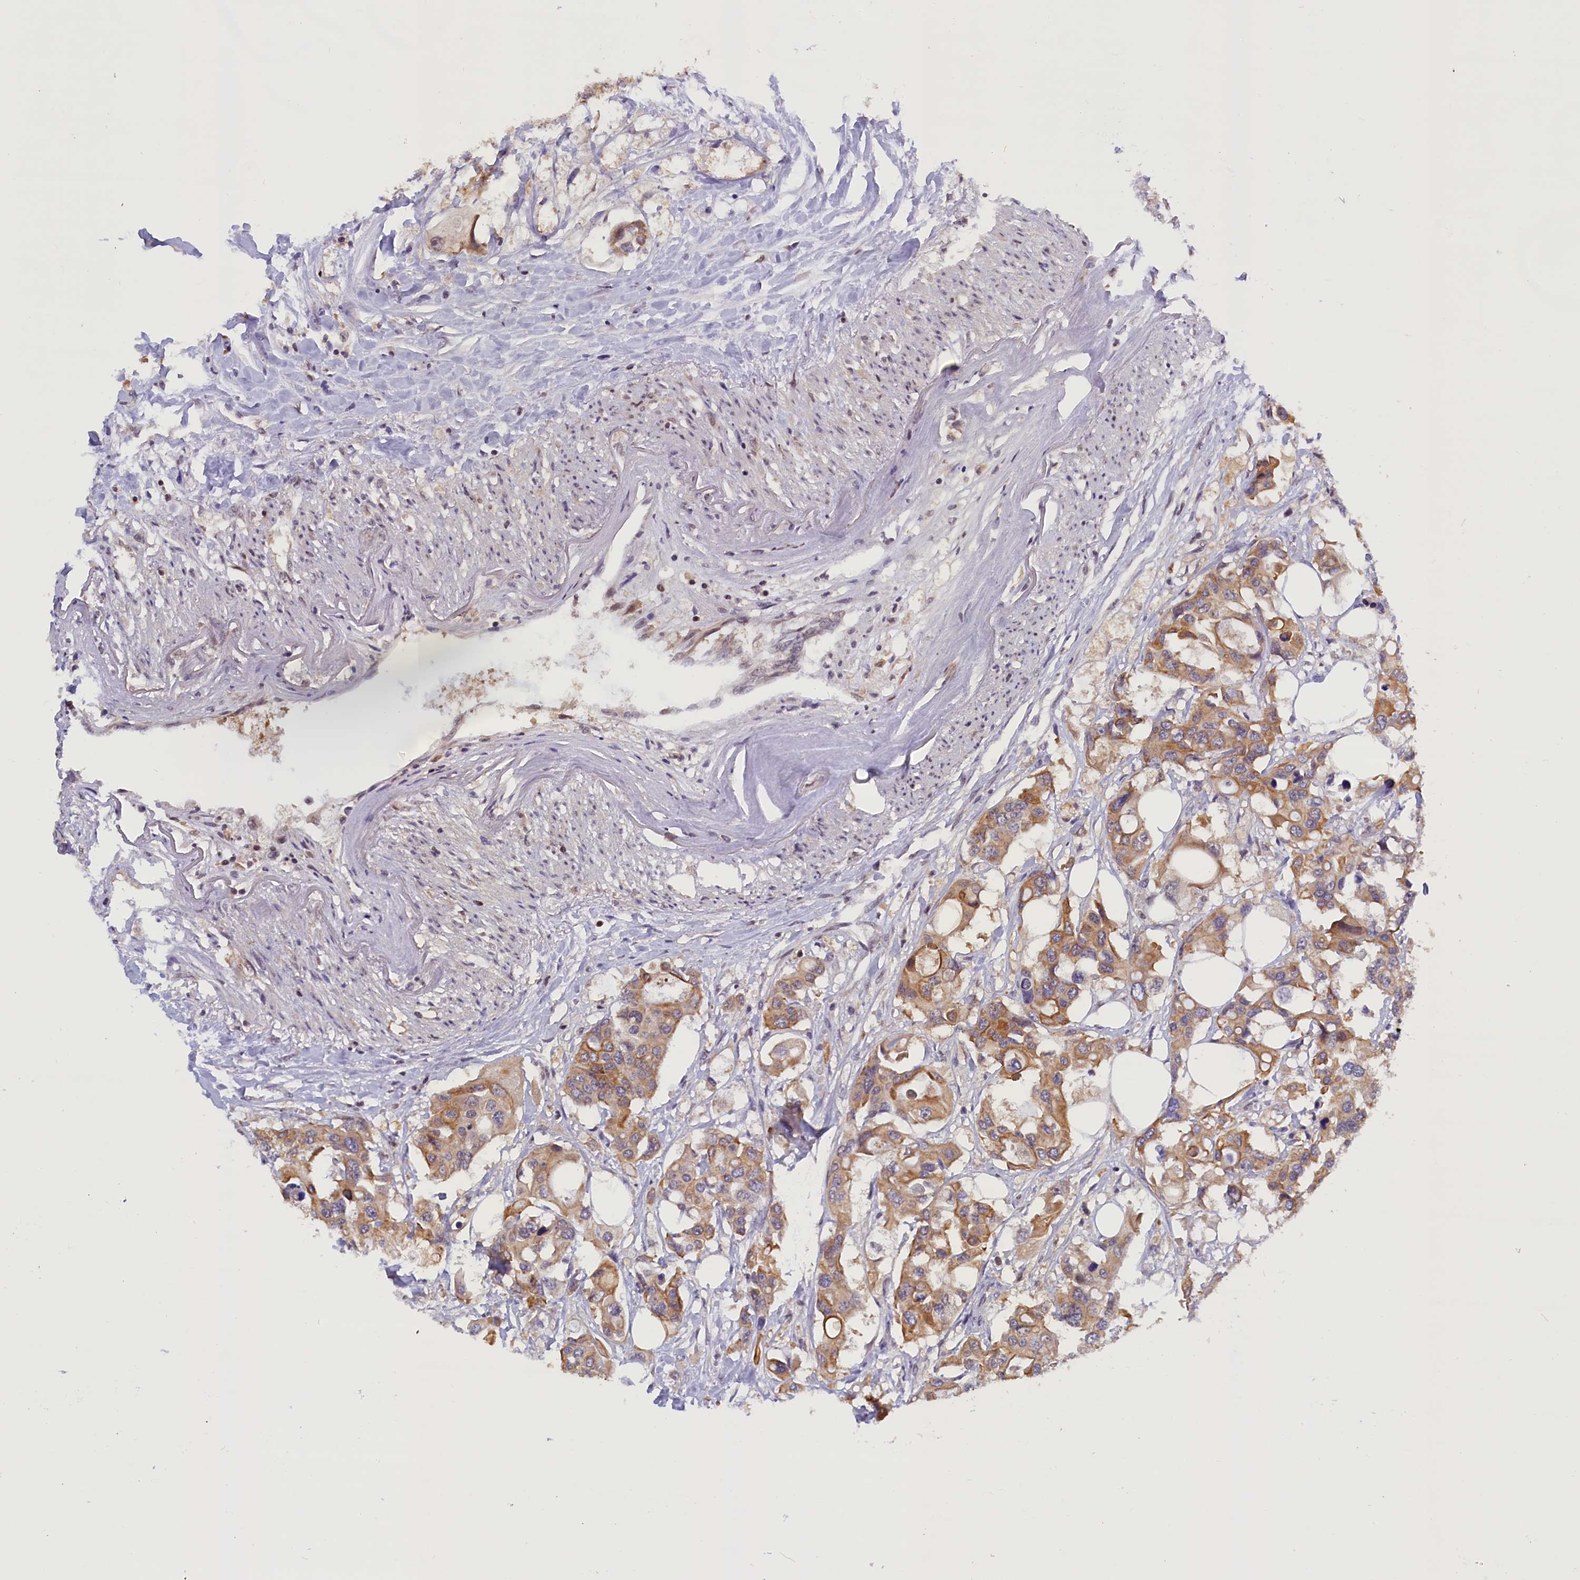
{"staining": {"intensity": "moderate", "quantity": ">75%", "location": "cytoplasmic/membranous"}, "tissue": "colorectal cancer", "cell_type": "Tumor cells", "image_type": "cancer", "snomed": [{"axis": "morphology", "description": "Adenocarcinoma, NOS"}, {"axis": "topography", "description": "Colon"}], "caption": "A micrograph of human colorectal cancer (adenocarcinoma) stained for a protein demonstrates moderate cytoplasmic/membranous brown staining in tumor cells. The staining was performed using DAB to visualize the protein expression in brown, while the nuclei were stained in blue with hematoxylin (Magnification: 20x).", "gene": "TBCB", "patient": {"sex": "male", "age": 77}}